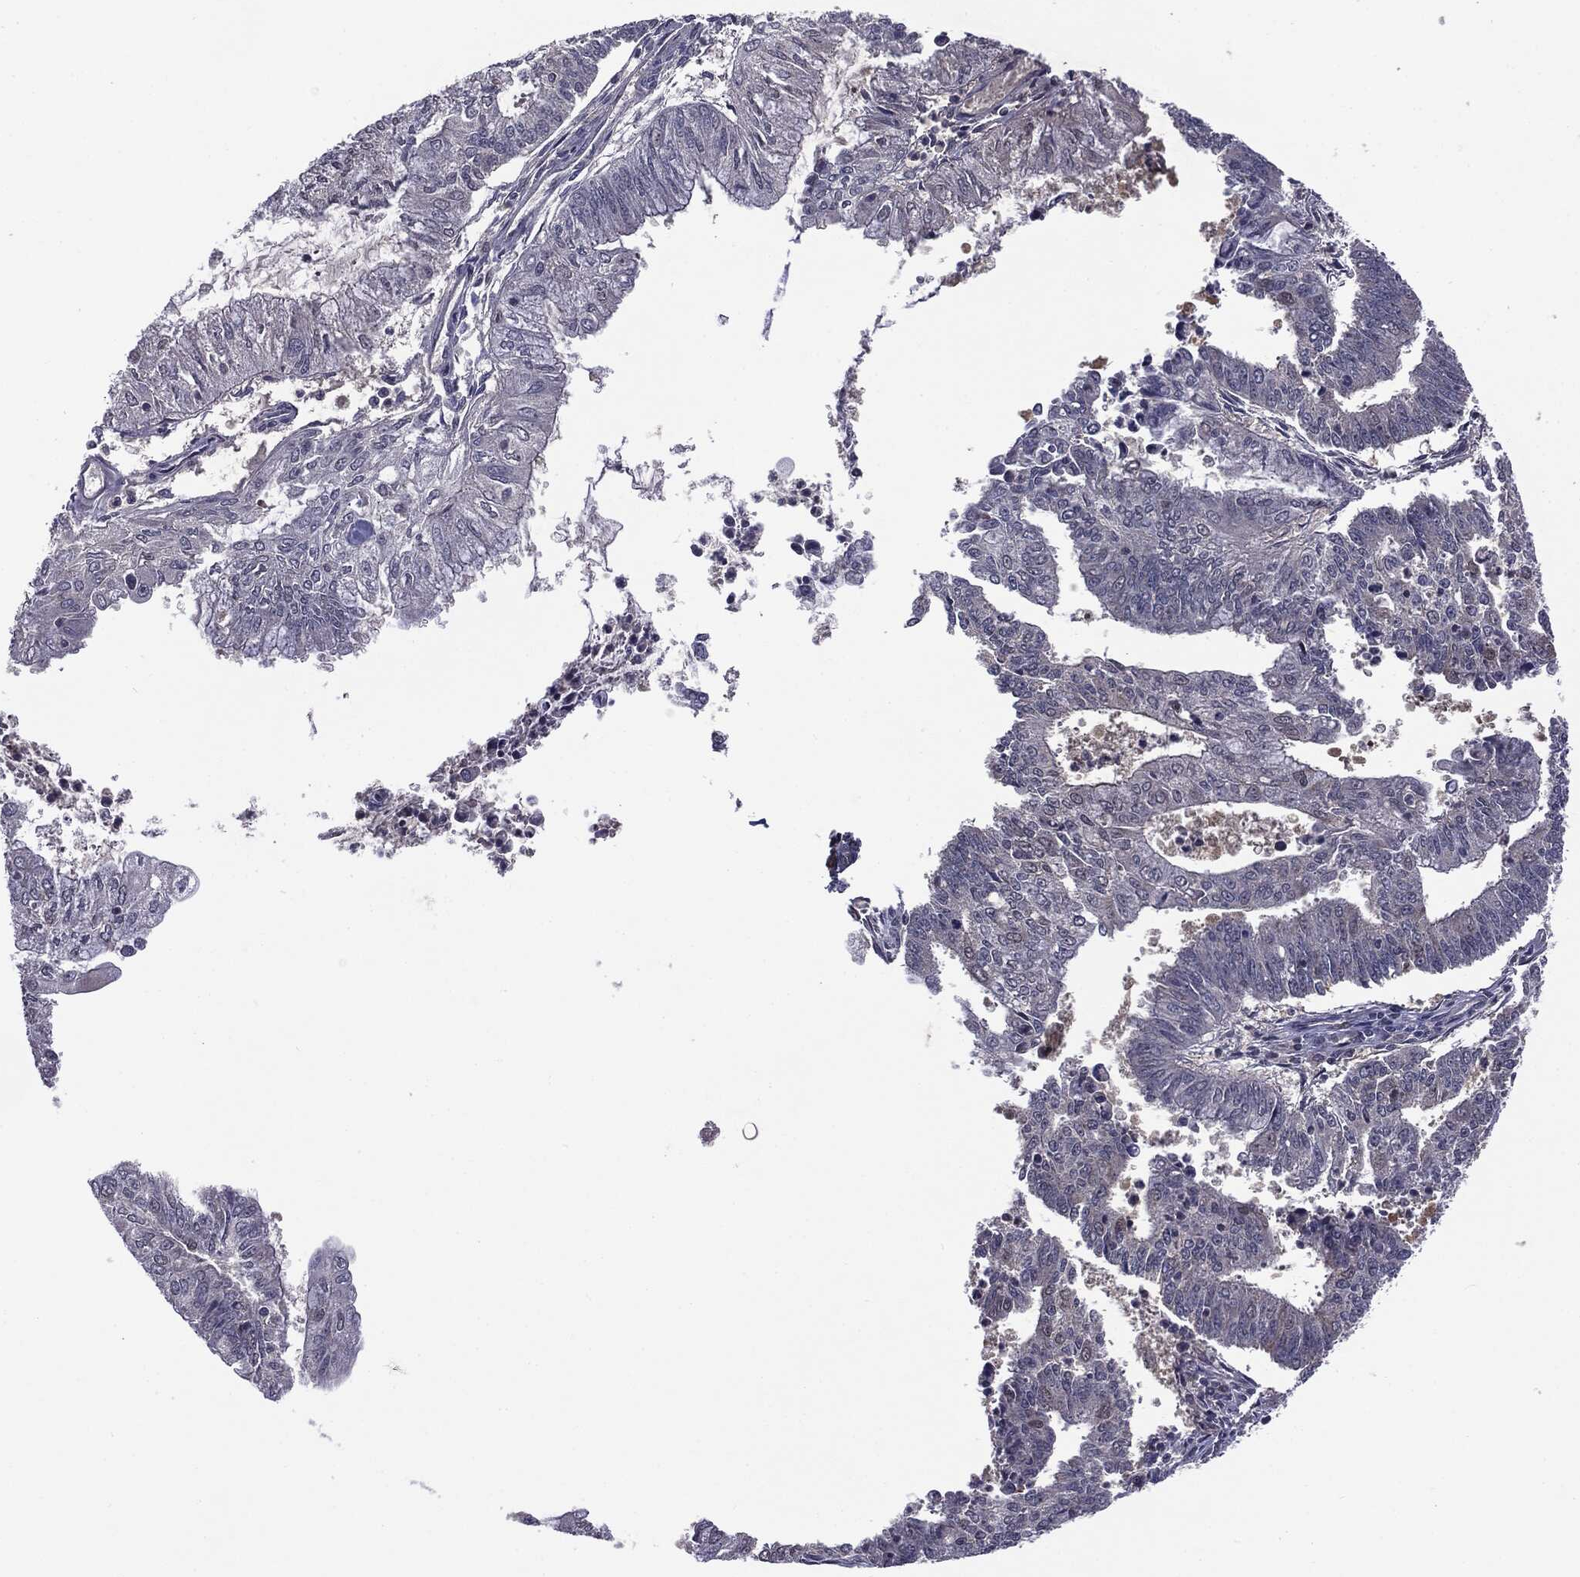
{"staining": {"intensity": "negative", "quantity": "none", "location": "none"}, "tissue": "endometrial cancer", "cell_type": "Tumor cells", "image_type": "cancer", "snomed": [{"axis": "morphology", "description": "Adenocarcinoma, NOS"}, {"axis": "topography", "description": "Endometrium"}], "caption": "Immunohistochemical staining of human adenocarcinoma (endometrial) reveals no significant positivity in tumor cells.", "gene": "PTPA", "patient": {"sex": "female", "age": 61}}